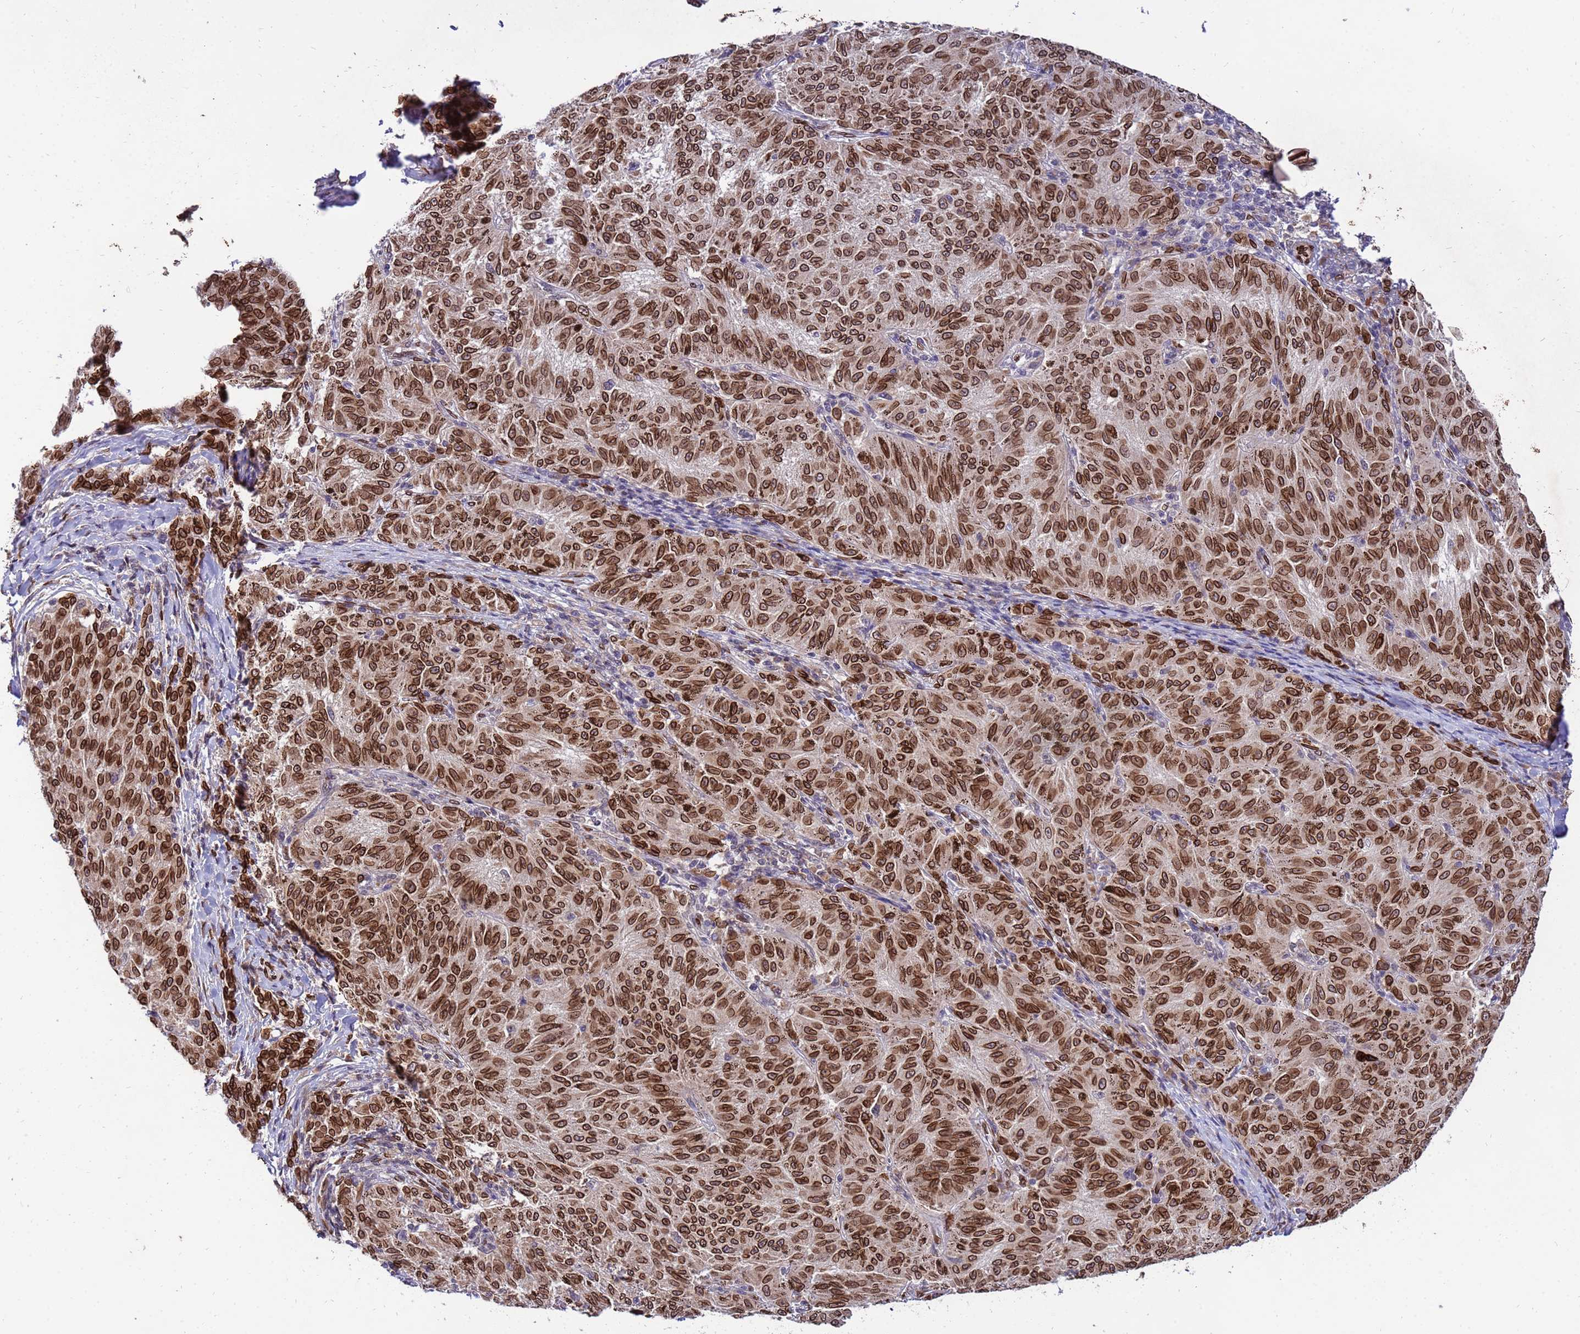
{"staining": {"intensity": "strong", "quantity": ">75%", "location": "cytoplasmic/membranous,nuclear"}, "tissue": "melanoma", "cell_type": "Tumor cells", "image_type": "cancer", "snomed": [{"axis": "morphology", "description": "Malignant melanoma, NOS"}, {"axis": "topography", "description": "Skin"}], "caption": "Protein expression analysis of human melanoma reveals strong cytoplasmic/membranous and nuclear staining in approximately >75% of tumor cells.", "gene": "GPR135", "patient": {"sex": "female", "age": 72}}